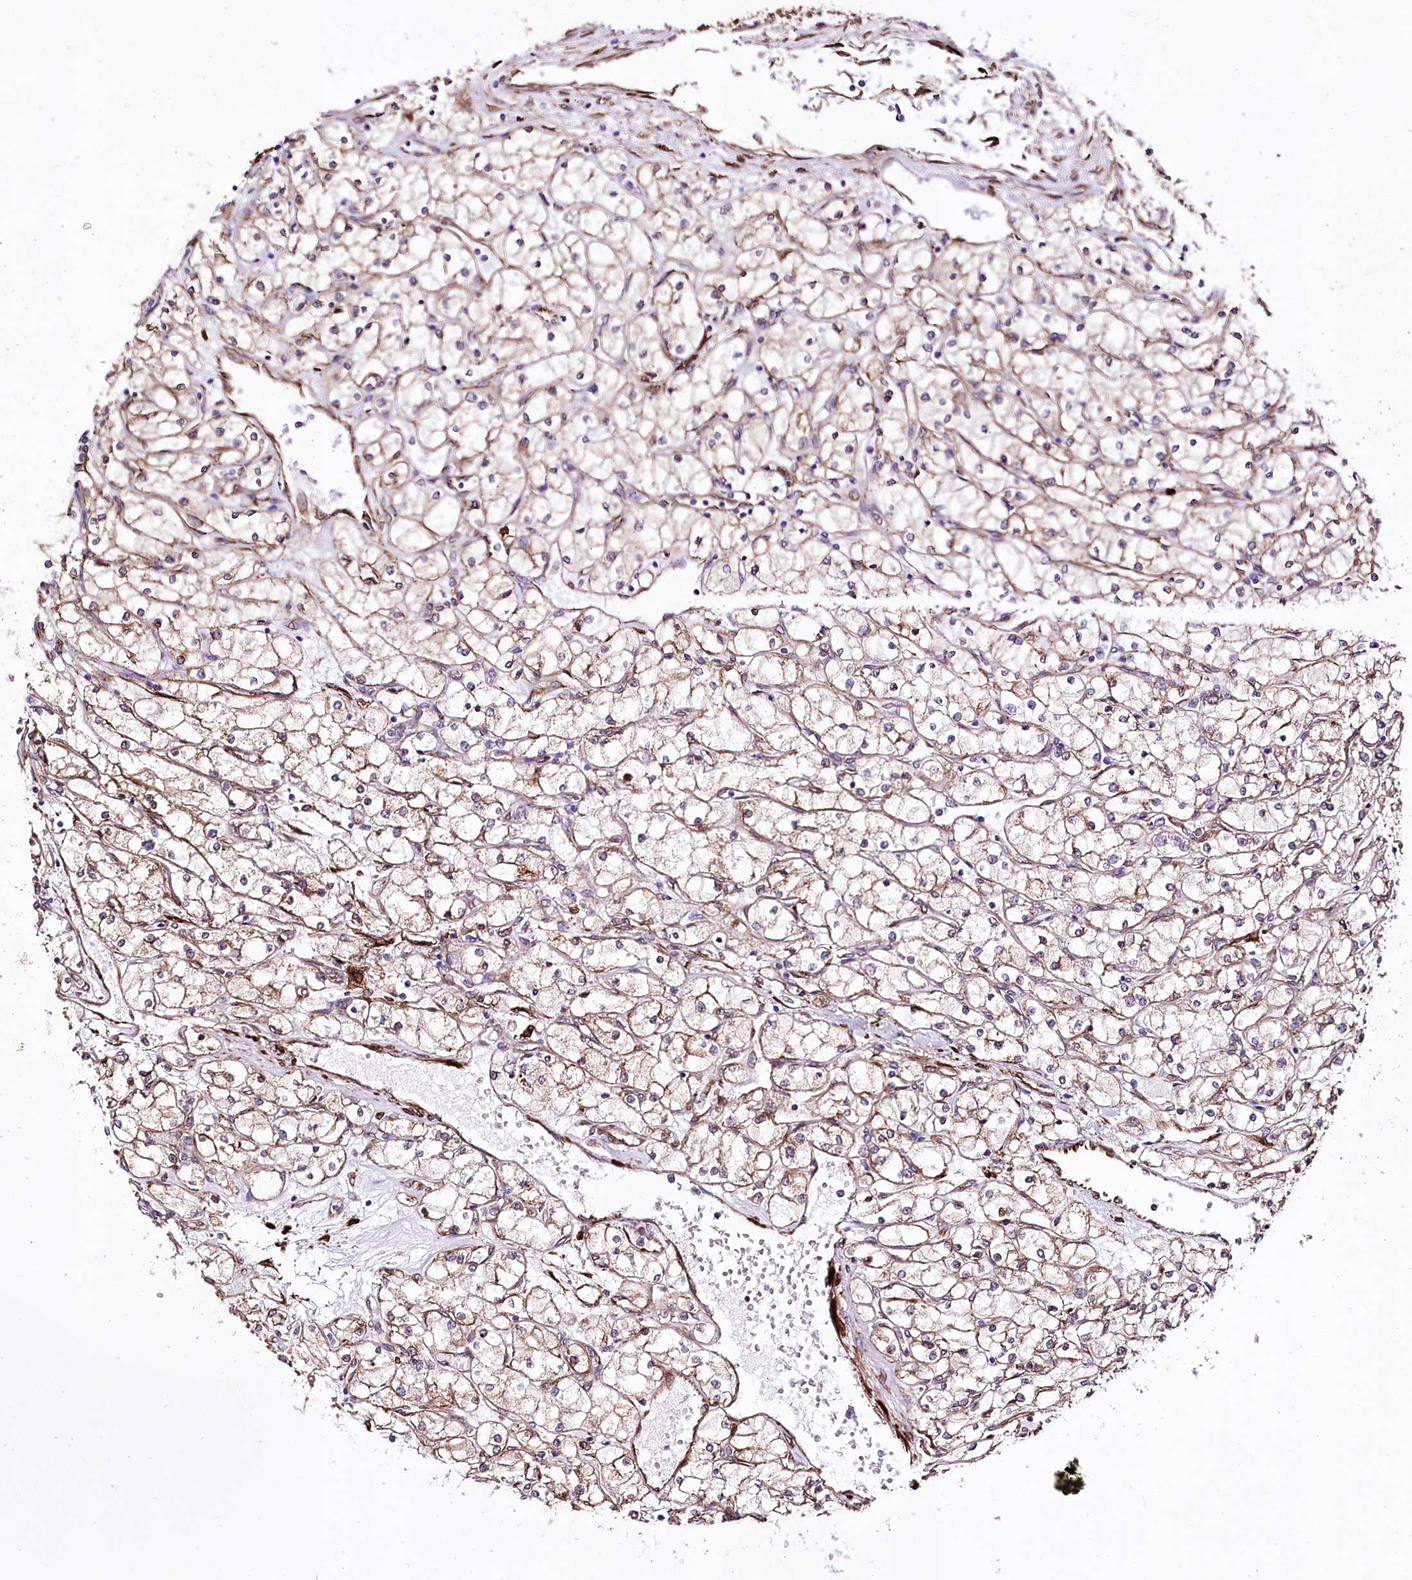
{"staining": {"intensity": "weak", "quantity": ">75%", "location": "cytoplasmic/membranous"}, "tissue": "renal cancer", "cell_type": "Tumor cells", "image_type": "cancer", "snomed": [{"axis": "morphology", "description": "Adenocarcinoma, NOS"}, {"axis": "topography", "description": "Kidney"}], "caption": "A brown stain labels weak cytoplasmic/membranous positivity of a protein in human renal adenocarcinoma tumor cells. The staining is performed using DAB brown chromogen to label protein expression. The nuclei are counter-stained blue using hematoxylin.", "gene": "WWC1", "patient": {"sex": "male", "age": 80}}